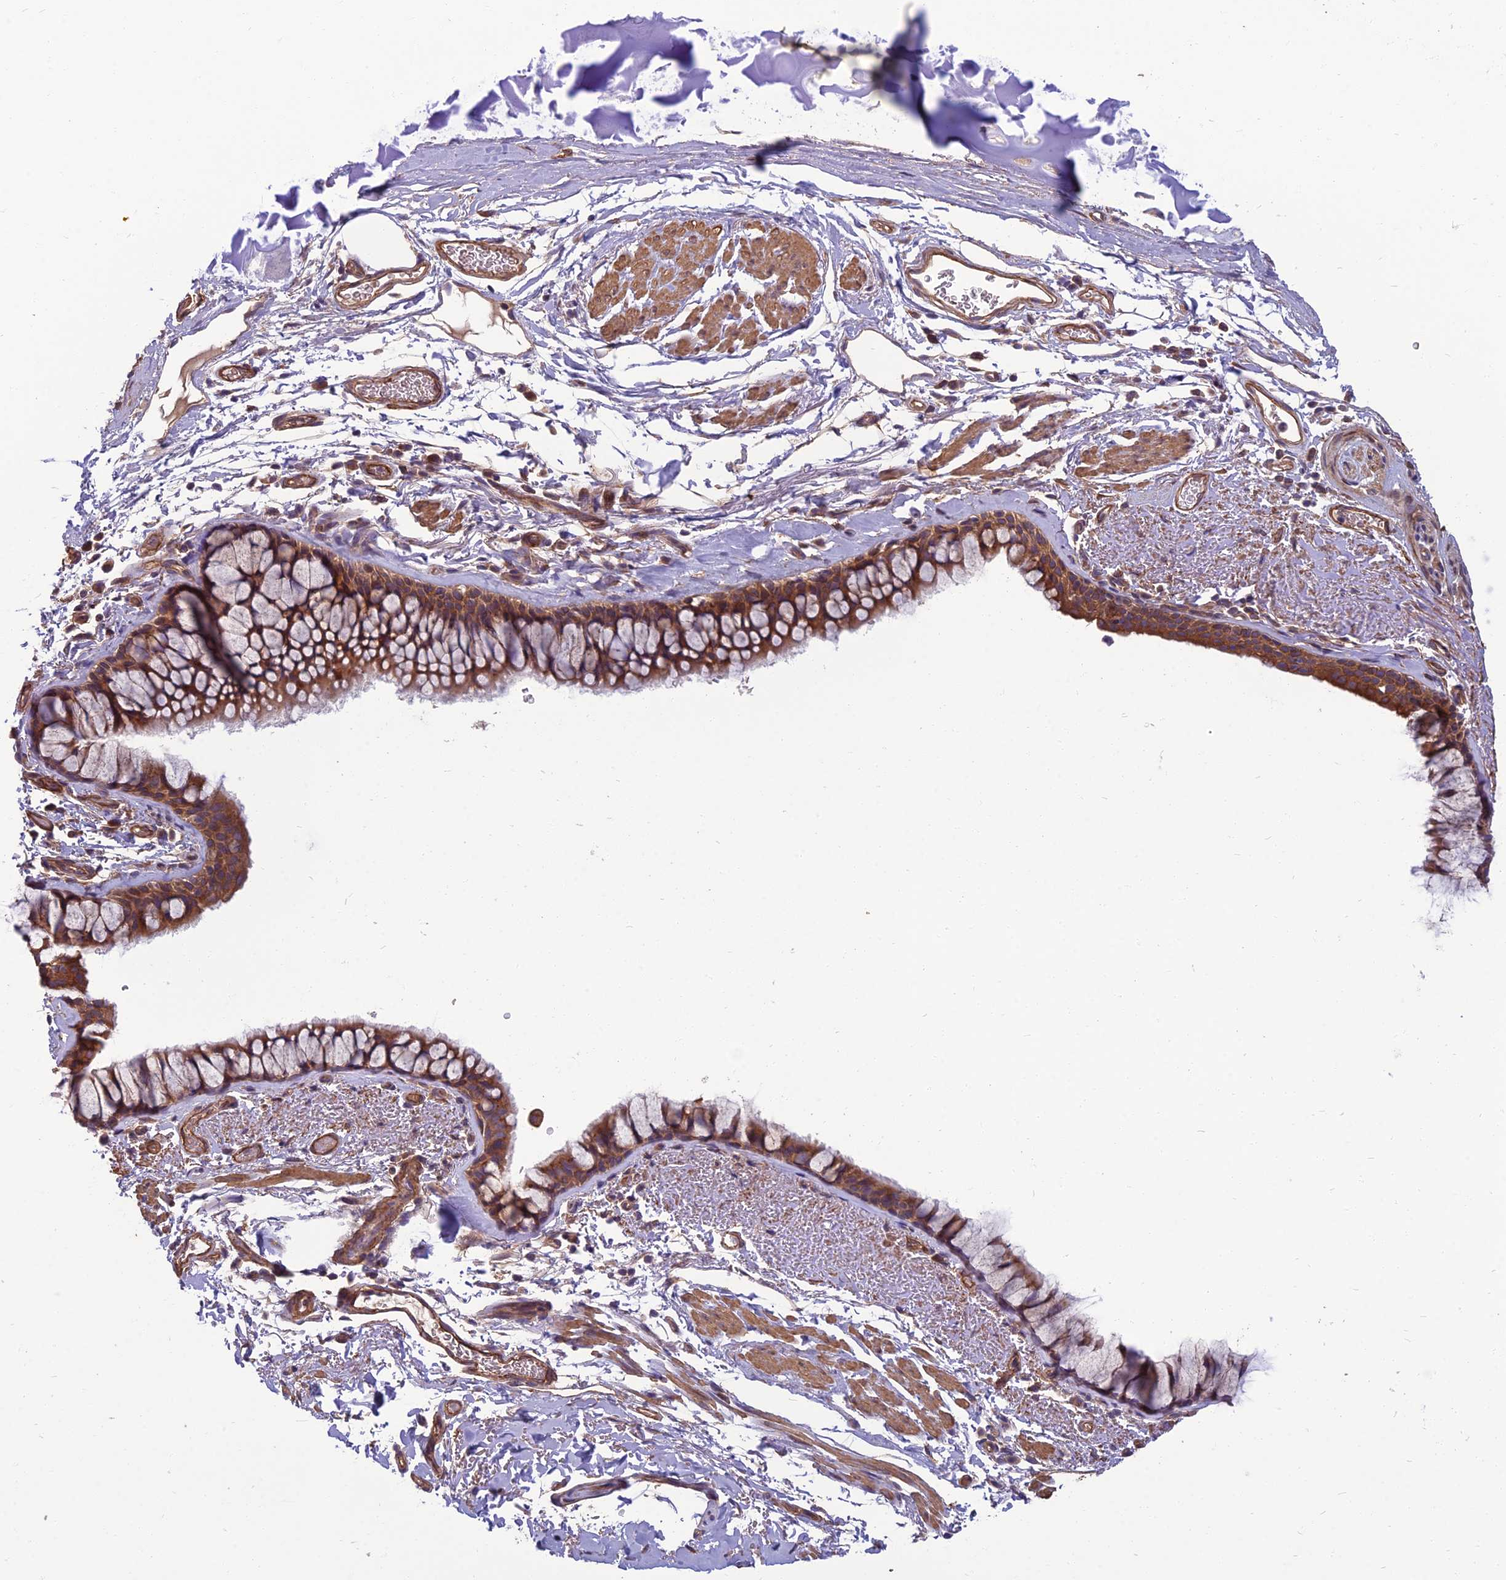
{"staining": {"intensity": "moderate", "quantity": ">75%", "location": "cytoplasmic/membranous"}, "tissue": "bronchus", "cell_type": "Respiratory epithelial cells", "image_type": "normal", "snomed": [{"axis": "morphology", "description": "Normal tissue, NOS"}, {"axis": "topography", "description": "Bronchus"}], "caption": "Normal bronchus reveals moderate cytoplasmic/membranous staining in about >75% of respiratory epithelial cells Nuclei are stained in blue..", "gene": "WDR24", "patient": {"sex": "male", "age": 65}}